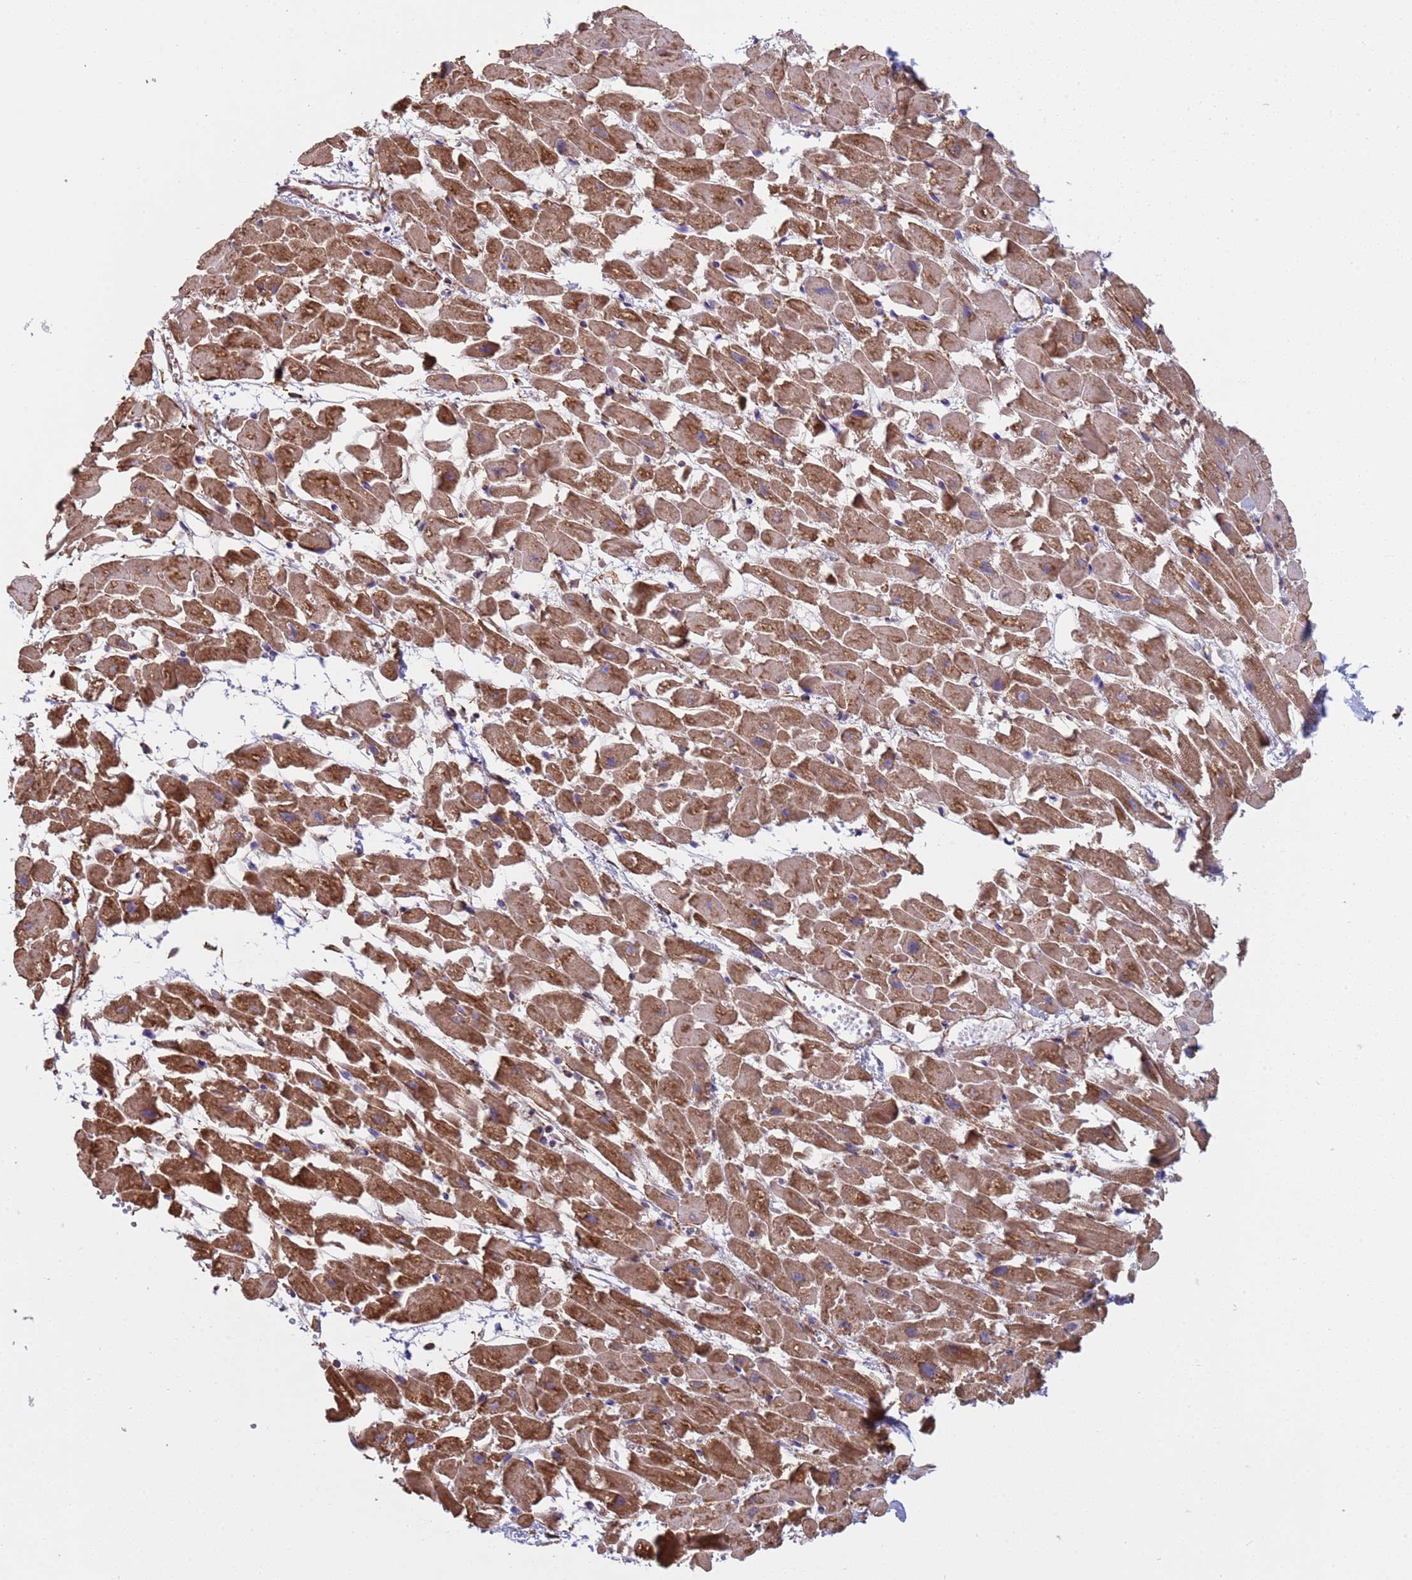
{"staining": {"intensity": "moderate", "quantity": ">75%", "location": "cytoplasmic/membranous"}, "tissue": "heart muscle", "cell_type": "Cardiomyocytes", "image_type": "normal", "snomed": [{"axis": "morphology", "description": "Normal tissue, NOS"}, {"axis": "topography", "description": "Heart"}], "caption": "This image shows IHC staining of benign human heart muscle, with medium moderate cytoplasmic/membranous positivity in about >75% of cardiomyocytes.", "gene": "NUDT12", "patient": {"sex": "female", "age": 64}}